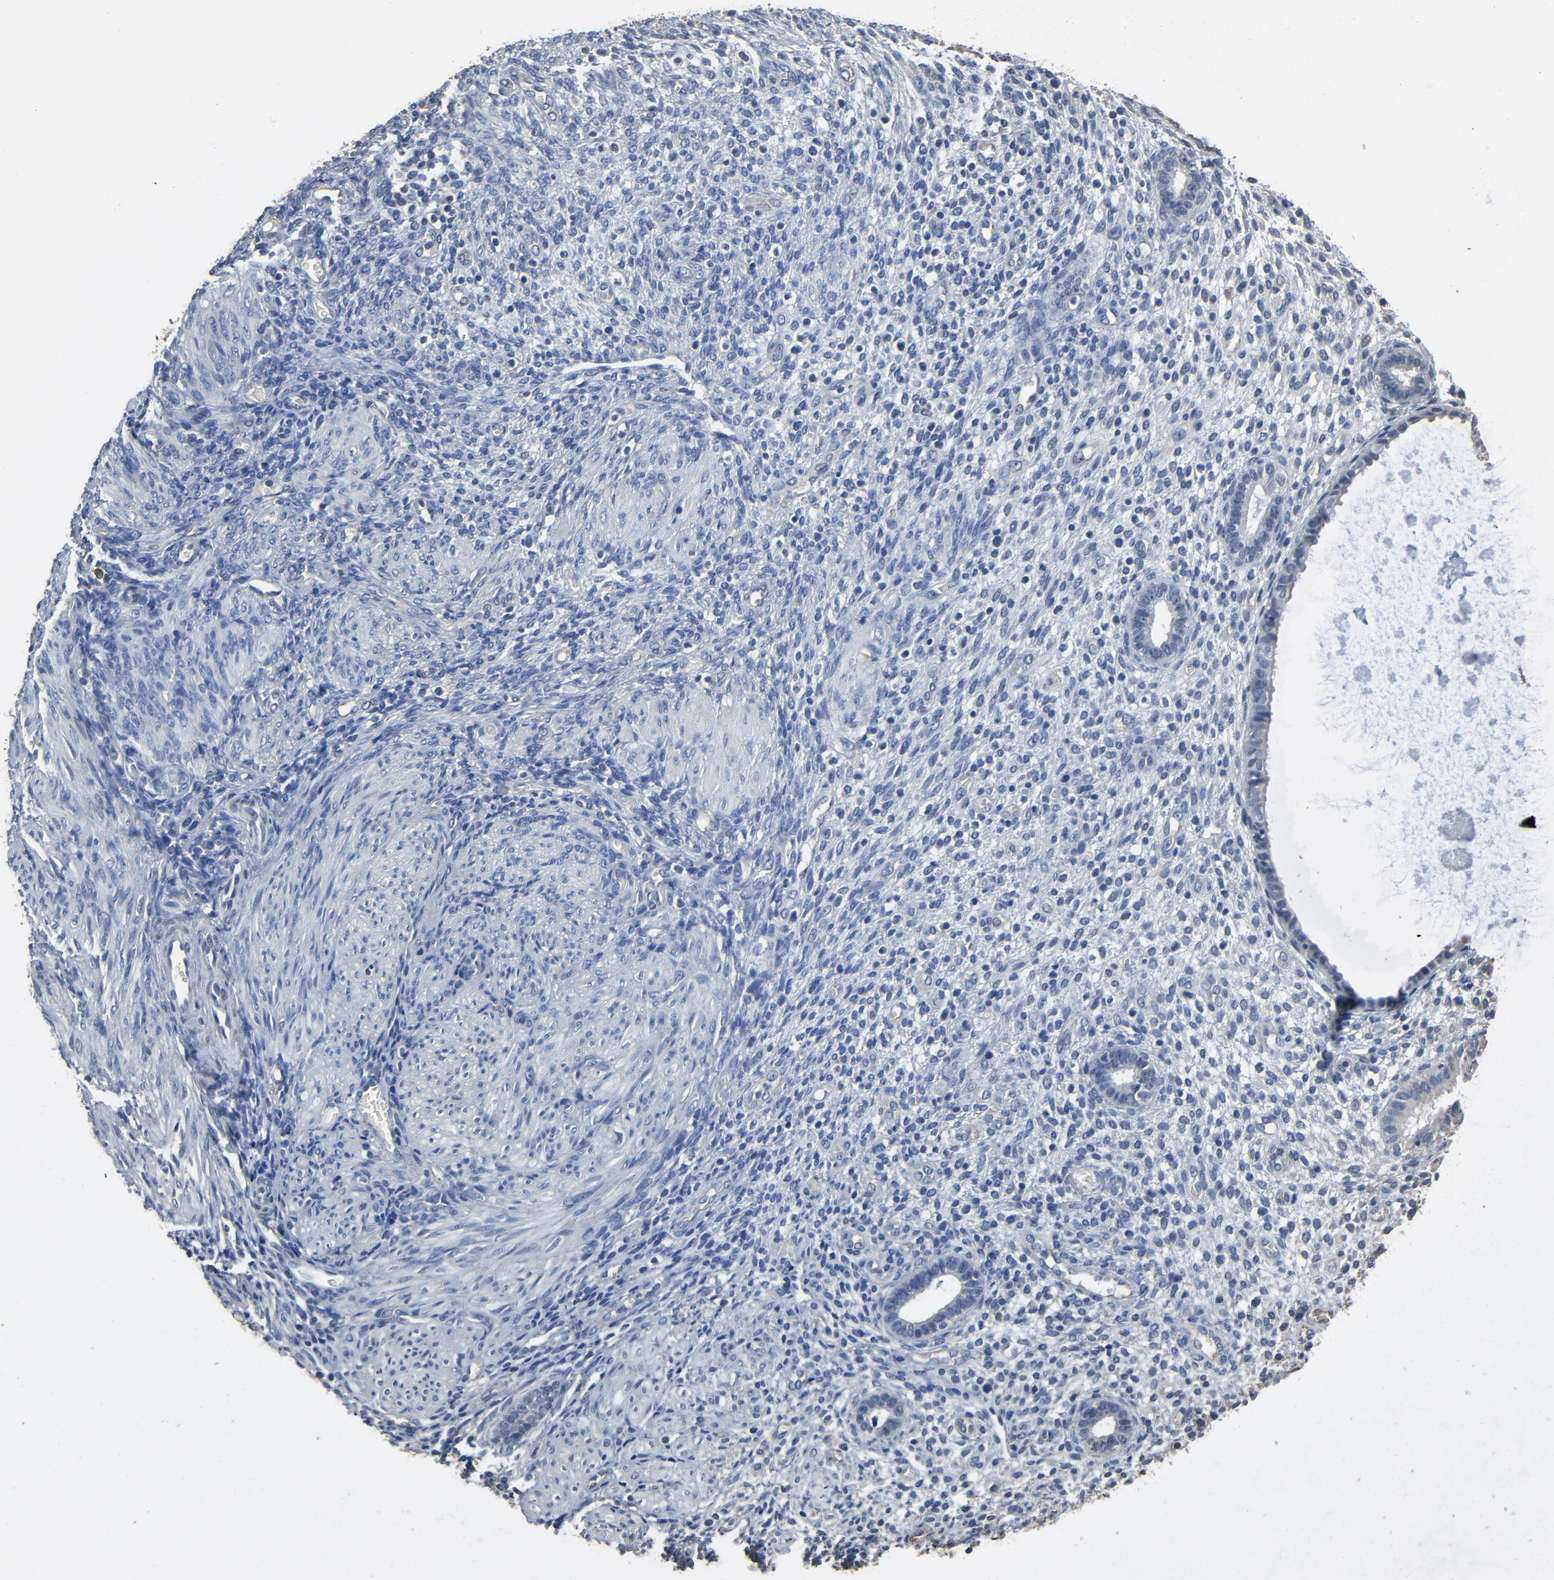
{"staining": {"intensity": "negative", "quantity": "none", "location": "none"}, "tissue": "endometrium", "cell_type": "Cells in endometrial stroma", "image_type": "normal", "snomed": [{"axis": "morphology", "description": "Normal tissue, NOS"}, {"axis": "topography", "description": "Endometrium"}], "caption": "Histopathology image shows no protein positivity in cells in endometrial stroma of benign endometrium. The staining was performed using DAB to visualize the protein expression in brown, while the nuclei were stained in blue with hematoxylin (Magnification: 20x).", "gene": "SOX6", "patient": {"sex": "female", "age": 72}}